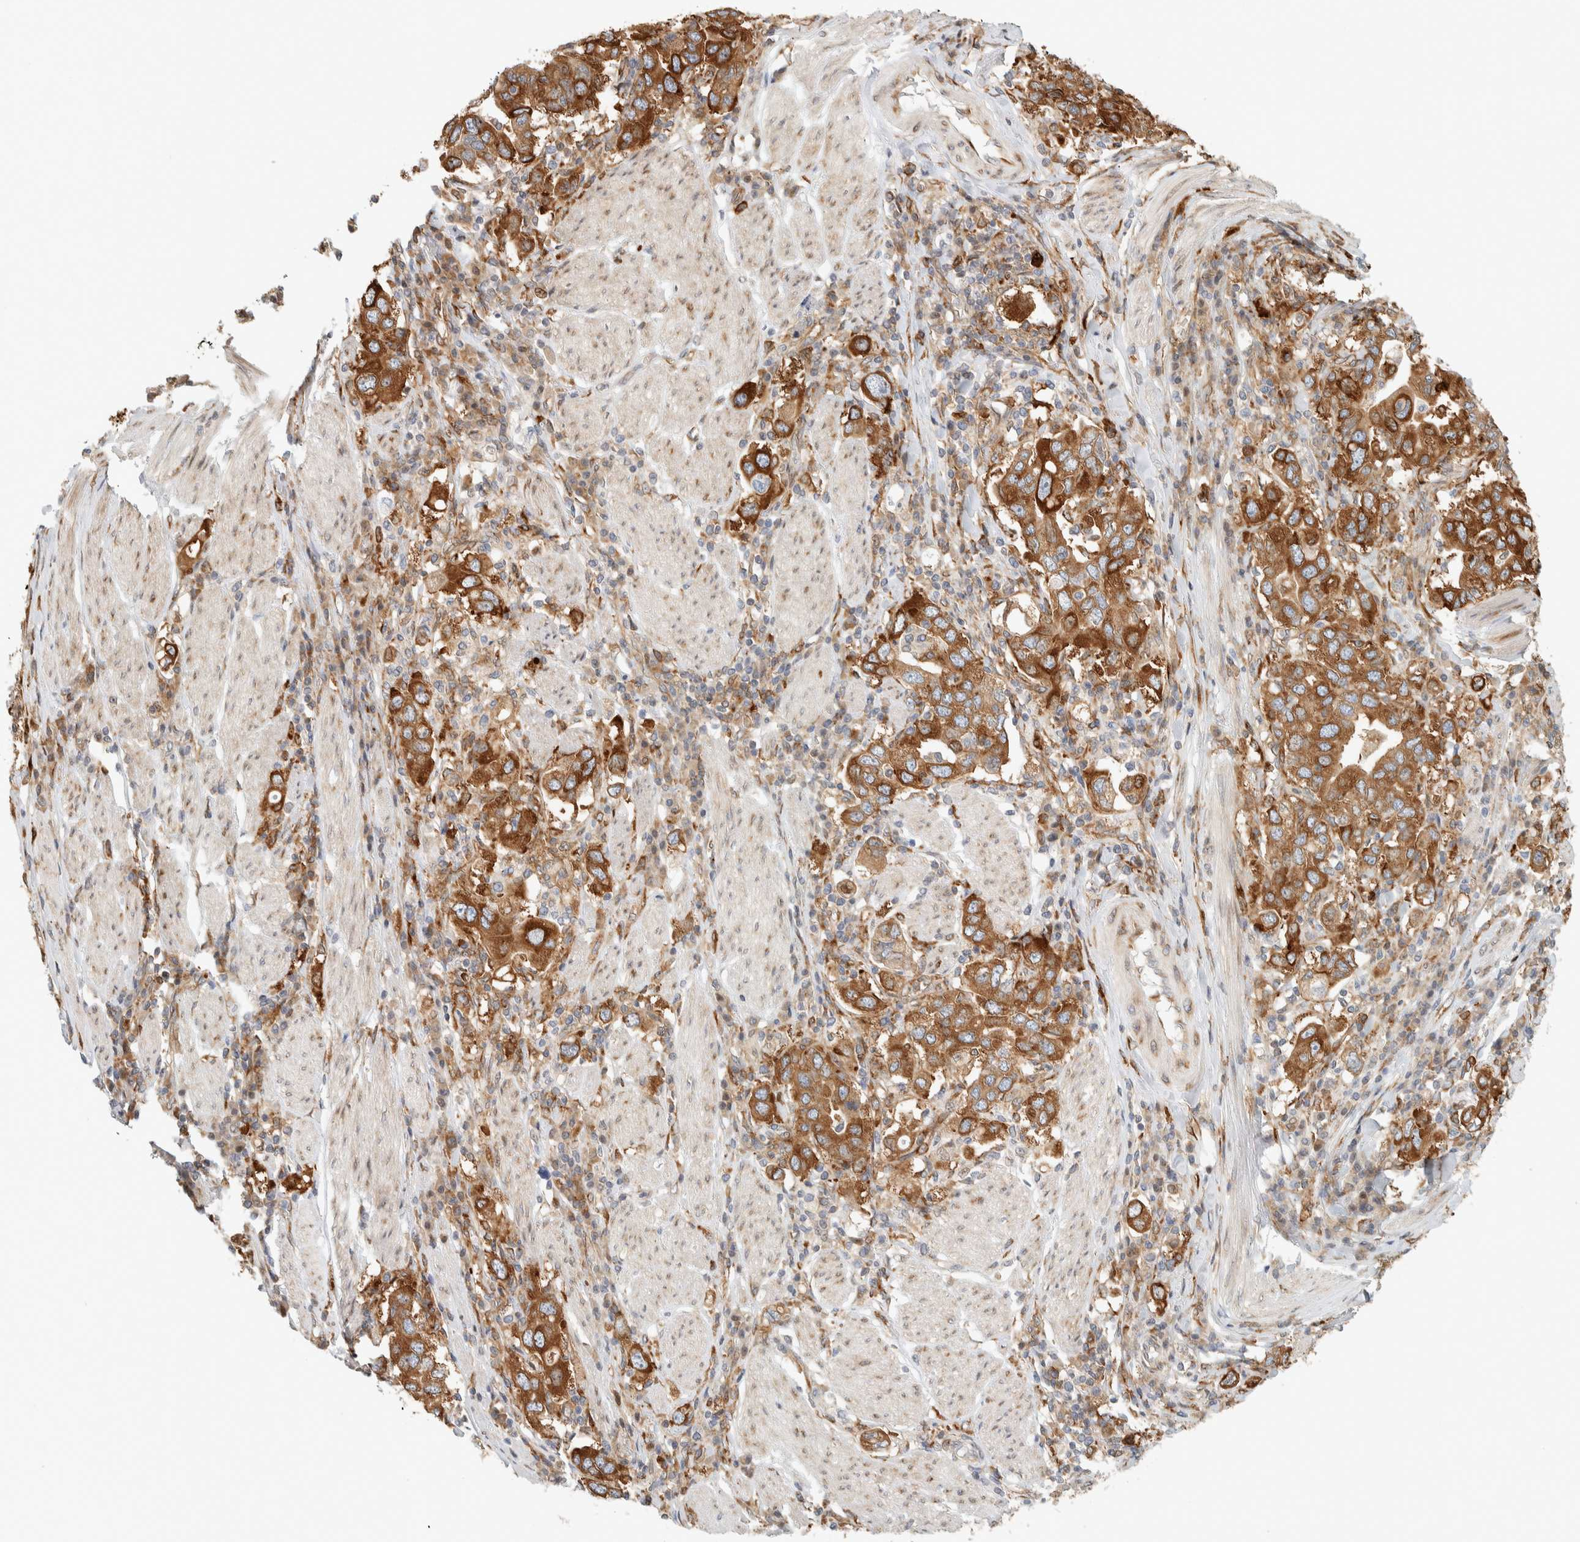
{"staining": {"intensity": "moderate", "quantity": ">75%", "location": "cytoplasmic/membranous"}, "tissue": "stomach cancer", "cell_type": "Tumor cells", "image_type": "cancer", "snomed": [{"axis": "morphology", "description": "Adenocarcinoma, NOS"}, {"axis": "topography", "description": "Stomach, upper"}], "caption": "Immunohistochemistry (IHC) micrograph of neoplastic tissue: human stomach cancer stained using immunohistochemistry (IHC) demonstrates medium levels of moderate protein expression localized specifically in the cytoplasmic/membranous of tumor cells, appearing as a cytoplasmic/membranous brown color.", "gene": "LLGL2", "patient": {"sex": "male", "age": 62}}